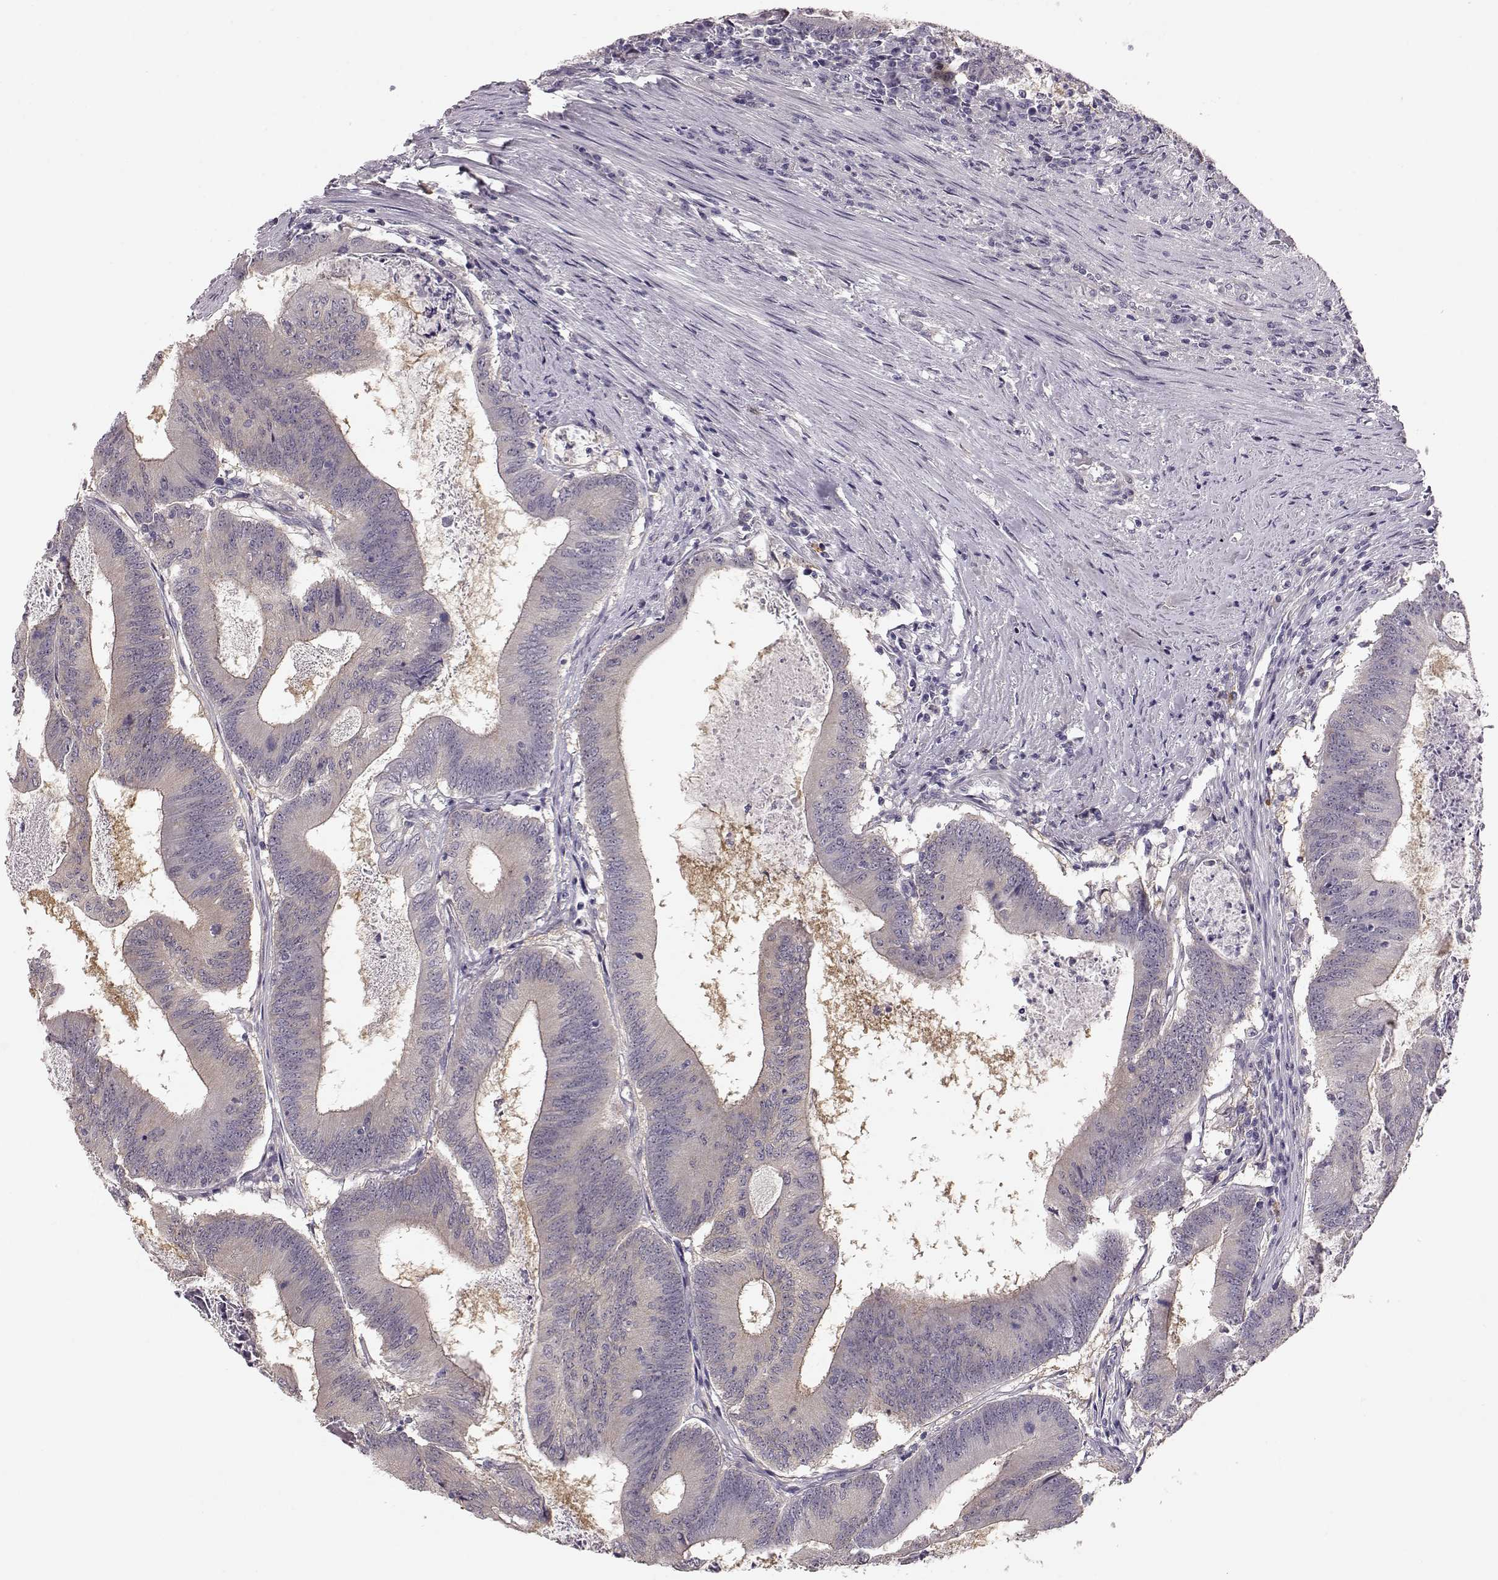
{"staining": {"intensity": "negative", "quantity": "none", "location": "none"}, "tissue": "colorectal cancer", "cell_type": "Tumor cells", "image_type": "cancer", "snomed": [{"axis": "morphology", "description": "Adenocarcinoma, NOS"}, {"axis": "topography", "description": "Colon"}], "caption": "The photomicrograph displays no staining of tumor cells in colorectal adenocarcinoma. (DAB immunohistochemistry (IHC) visualized using brightfield microscopy, high magnification).", "gene": "GPR50", "patient": {"sex": "female", "age": 70}}